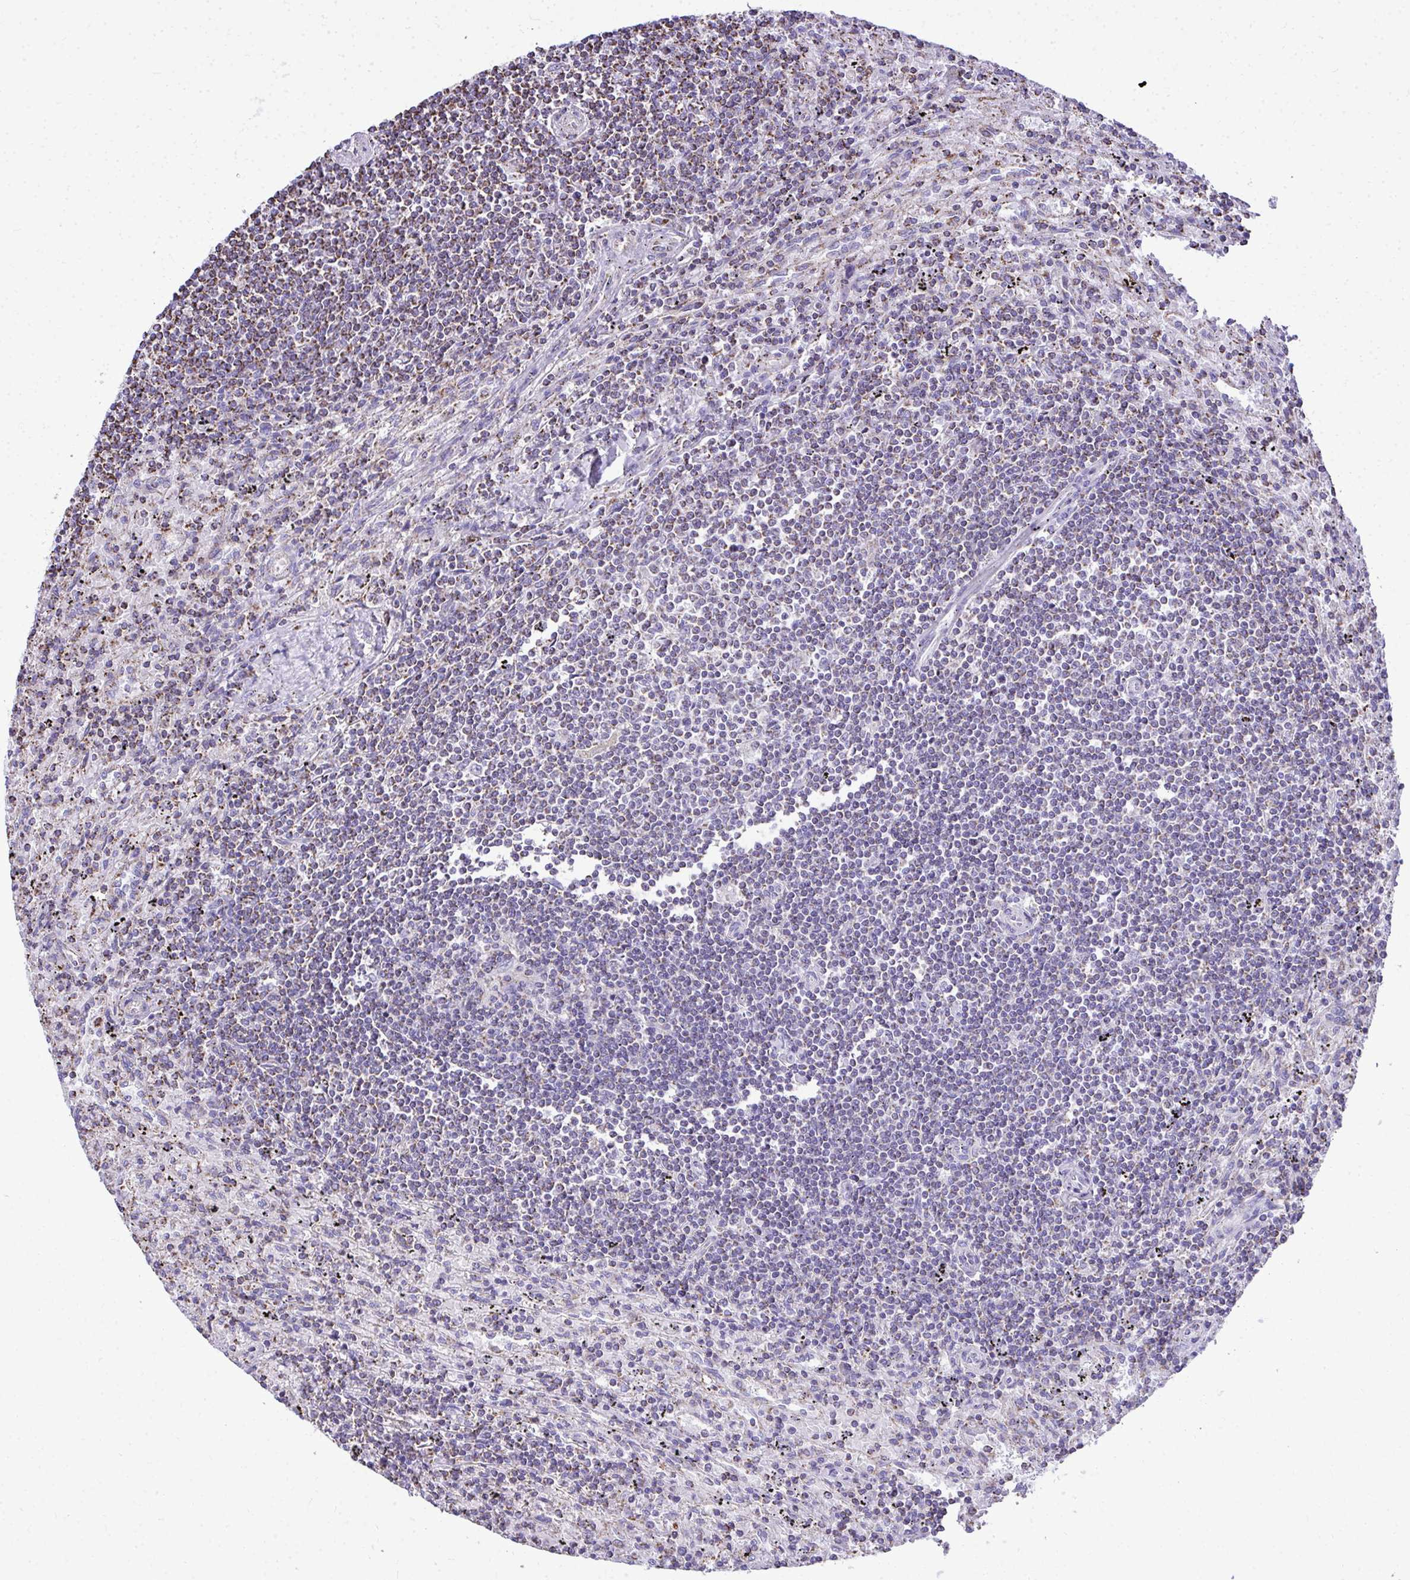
{"staining": {"intensity": "weak", "quantity": "25%-75%", "location": "cytoplasmic/membranous"}, "tissue": "lymphoma", "cell_type": "Tumor cells", "image_type": "cancer", "snomed": [{"axis": "morphology", "description": "Malignant lymphoma, non-Hodgkin's type, Low grade"}, {"axis": "topography", "description": "Spleen"}], "caption": "This micrograph shows IHC staining of human low-grade malignant lymphoma, non-Hodgkin's type, with low weak cytoplasmic/membranous expression in about 25%-75% of tumor cells.", "gene": "MPZL2", "patient": {"sex": "male", "age": 76}}